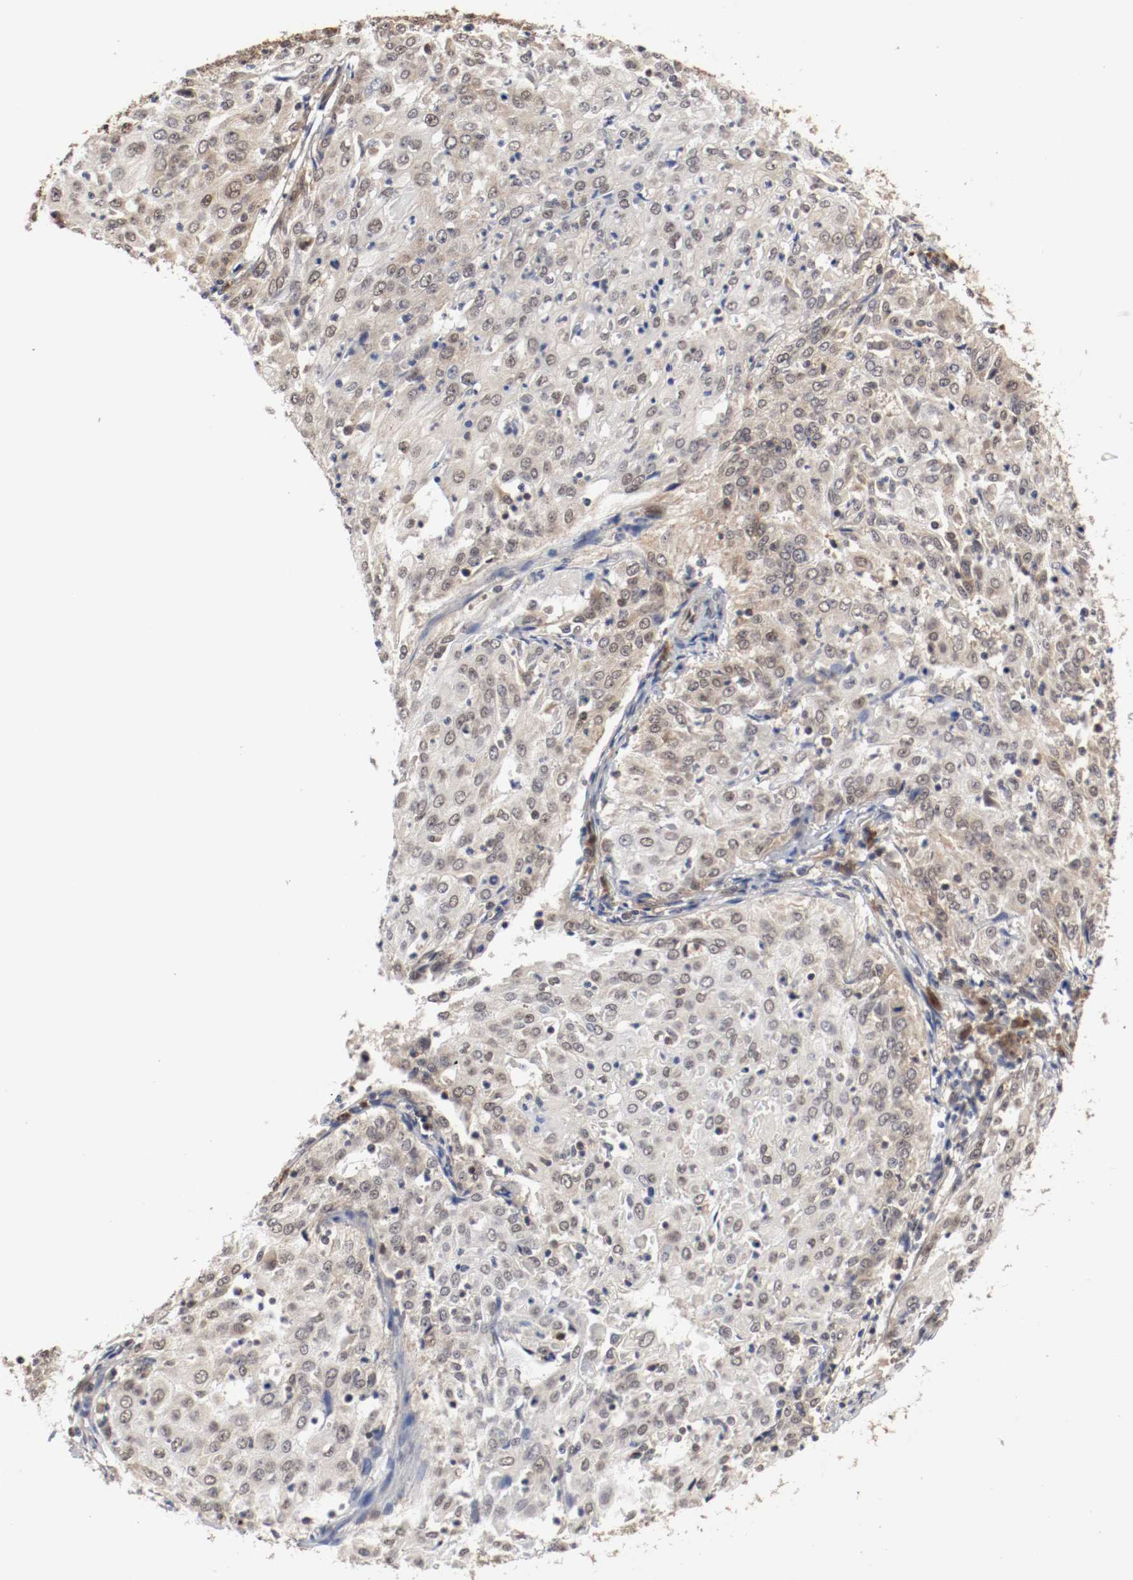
{"staining": {"intensity": "moderate", "quantity": ">75%", "location": "cytoplasmic/membranous,nuclear"}, "tissue": "cervical cancer", "cell_type": "Tumor cells", "image_type": "cancer", "snomed": [{"axis": "morphology", "description": "Squamous cell carcinoma, NOS"}, {"axis": "topography", "description": "Cervix"}], "caption": "A brown stain highlights moderate cytoplasmic/membranous and nuclear staining of a protein in cervical cancer tumor cells.", "gene": "AFG3L2", "patient": {"sex": "female", "age": 39}}